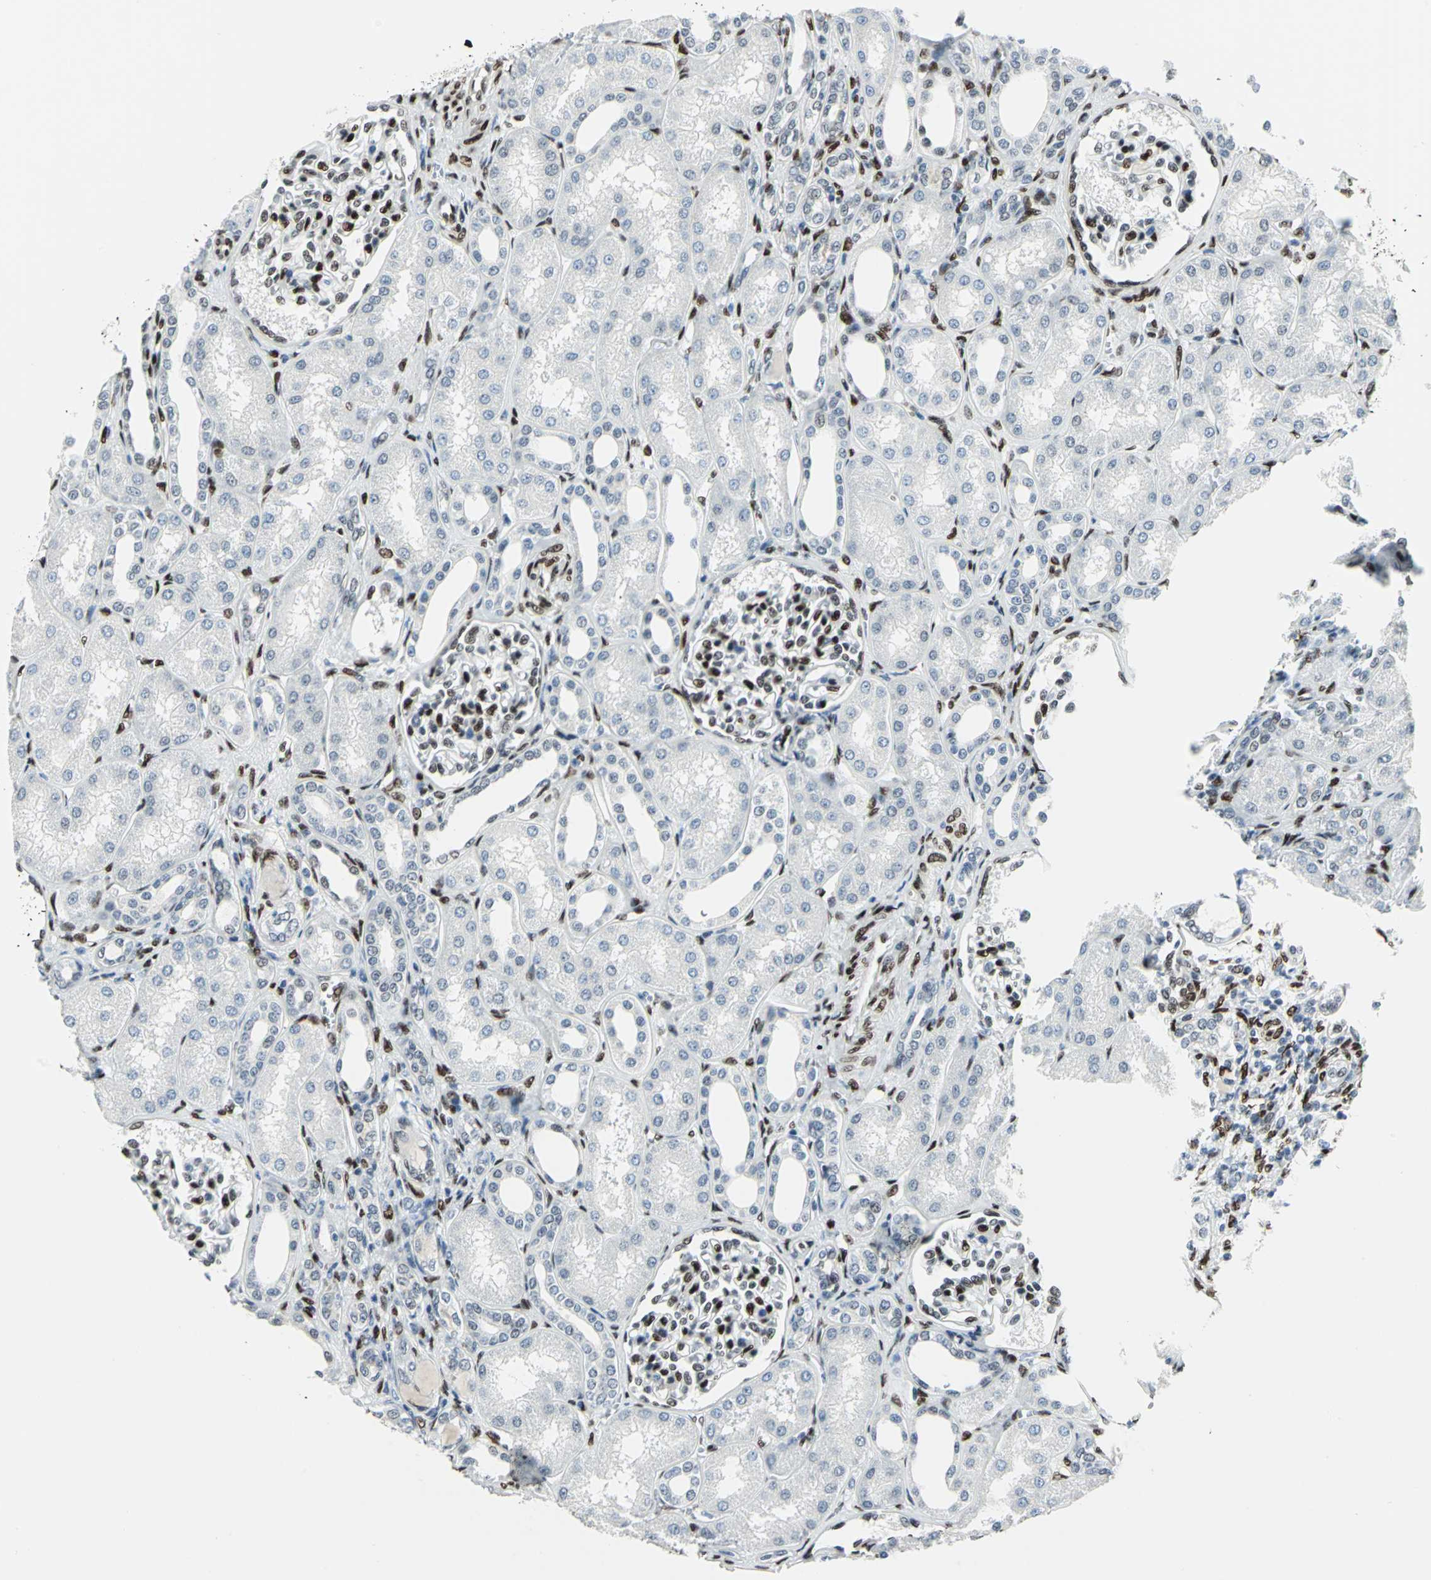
{"staining": {"intensity": "strong", "quantity": ">75%", "location": "nuclear"}, "tissue": "kidney", "cell_type": "Cells in glomeruli", "image_type": "normal", "snomed": [{"axis": "morphology", "description": "Normal tissue, NOS"}, {"axis": "topography", "description": "Kidney"}], "caption": "Immunohistochemistry of unremarkable human kidney exhibits high levels of strong nuclear positivity in about >75% of cells in glomeruli. The protein of interest is shown in brown color, while the nuclei are stained blue.", "gene": "MEIS2", "patient": {"sex": "male", "age": 7}}